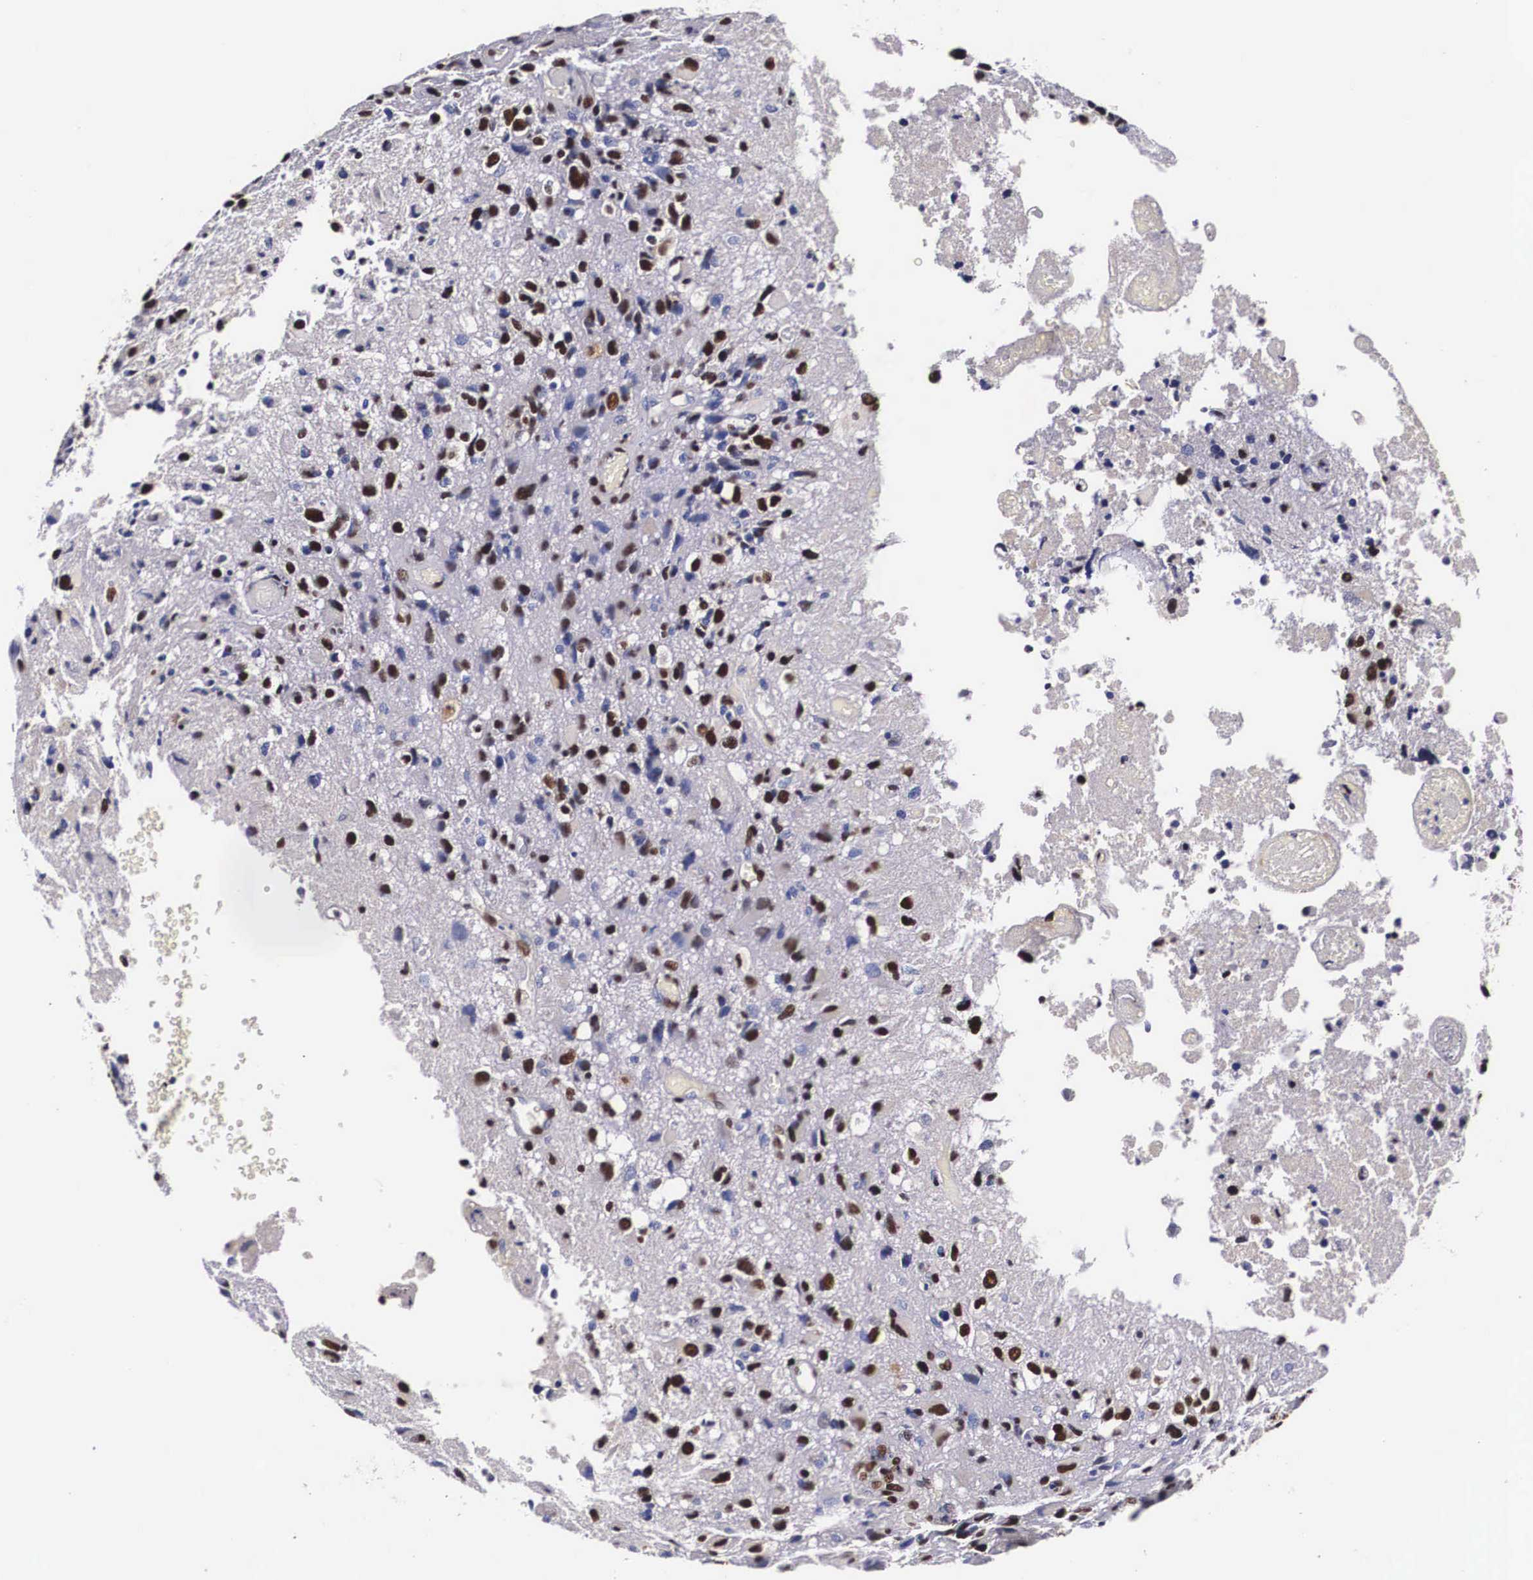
{"staining": {"intensity": "strong", "quantity": ">75%", "location": "nuclear"}, "tissue": "glioma", "cell_type": "Tumor cells", "image_type": "cancer", "snomed": [{"axis": "morphology", "description": "Glioma, malignant, High grade"}, {"axis": "topography", "description": "Brain"}], "caption": "A brown stain labels strong nuclear staining of a protein in high-grade glioma (malignant) tumor cells. (Brightfield microscopy of DAB IHC at high magnification).", "gene": "PABPN1", "patient": {"sex": "male", "age": 69}}